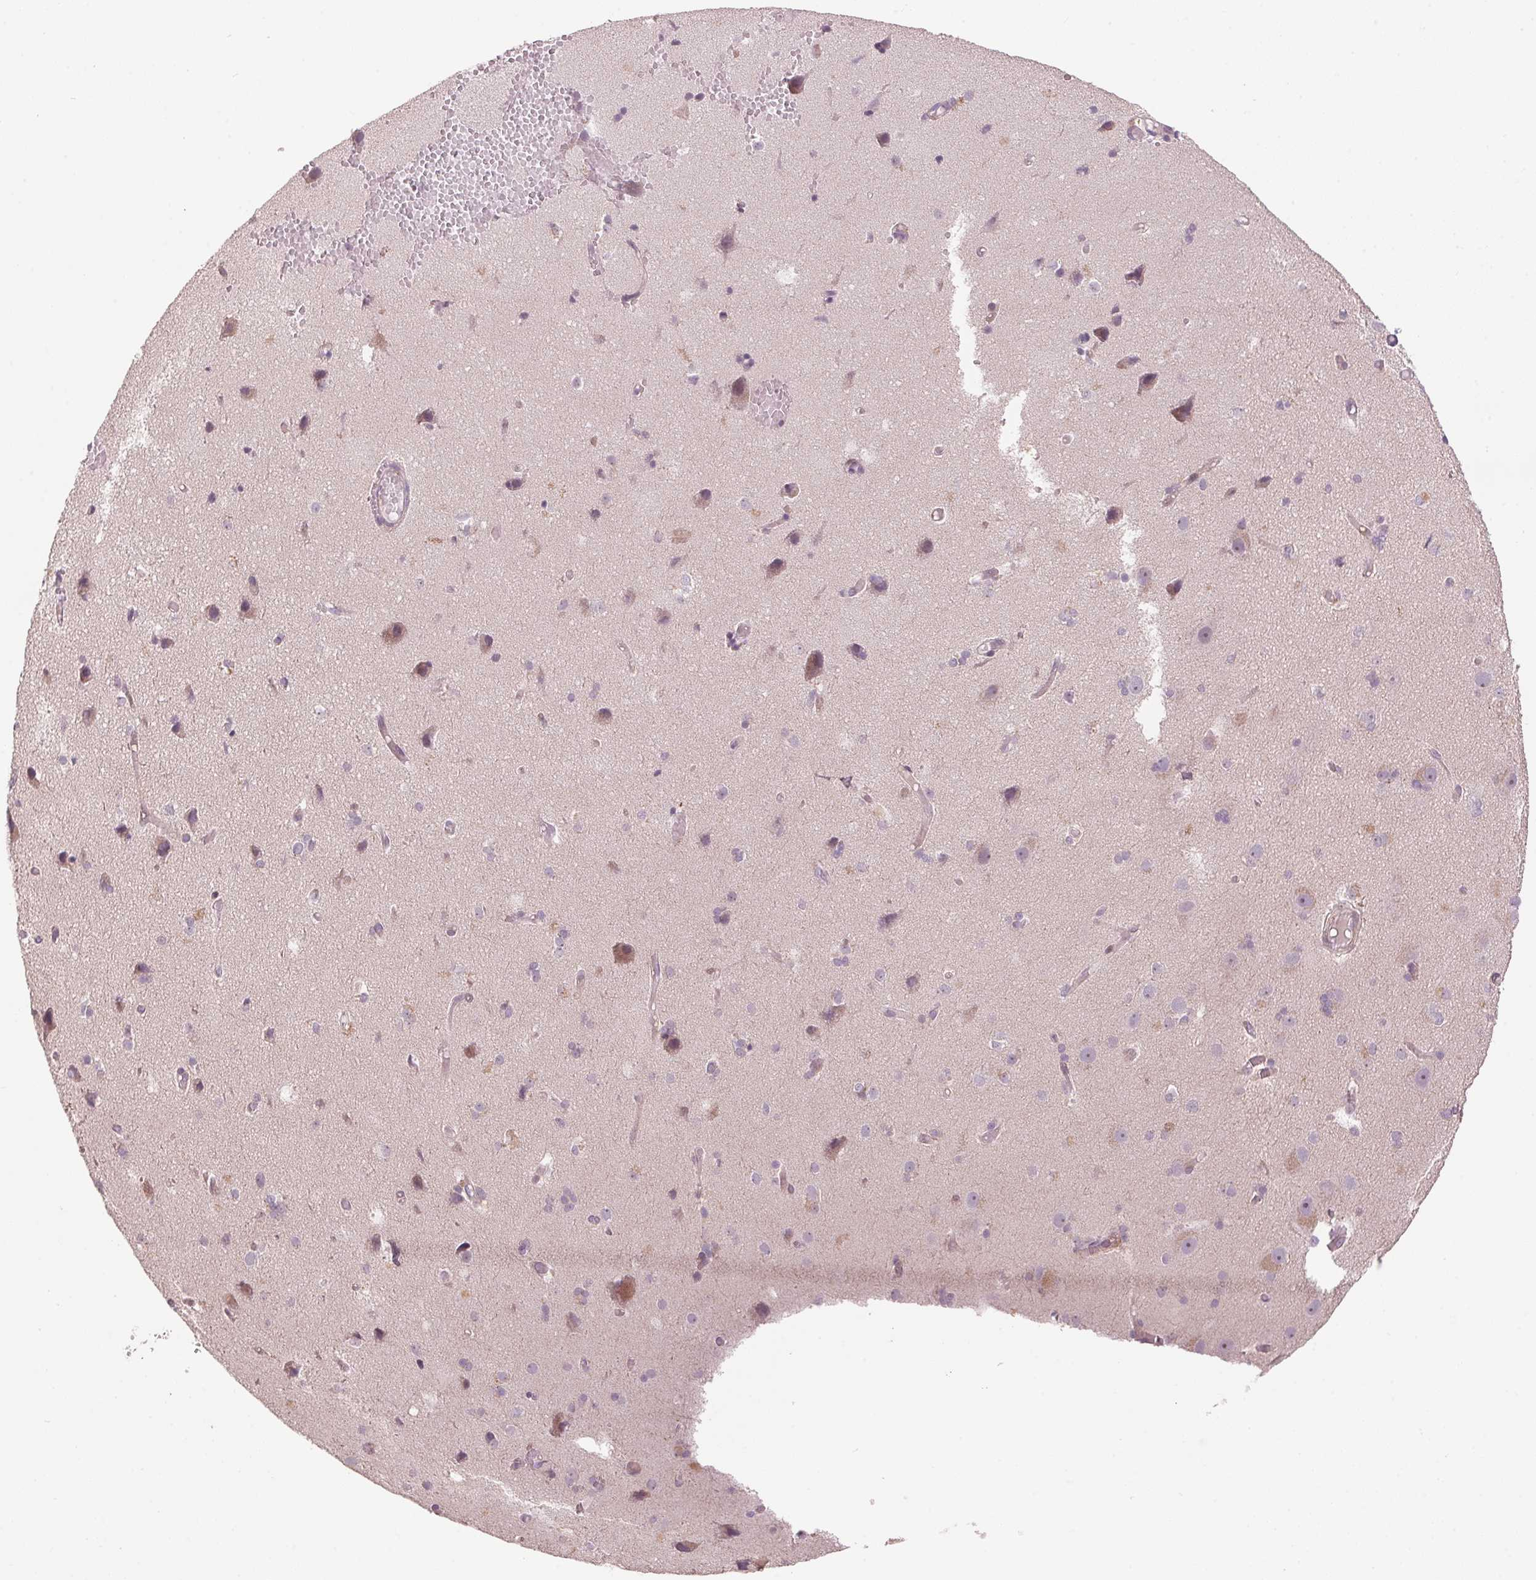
{"staining": {"intensity": "negative", "quantity": "none", "location": "none"}, "tissue": "cerebral cortex", "cell_type": "Endothelial cells", "image_type": "normal", "snomed": [{"axis": "morphology", "description": "Normal tissue, NOS"}, {"axis": "morphology", "description": "Glioma, malignant, High grade"}, {"axis": "topography", "description": "Cerebral cortex"}], "caption": "Immunohistochemical staining of normal cerebral cortex demonstrates no significant positivity in endothelial cells.", "gene": "TMED6", "patient": {"sex": "male", "age": 71}}